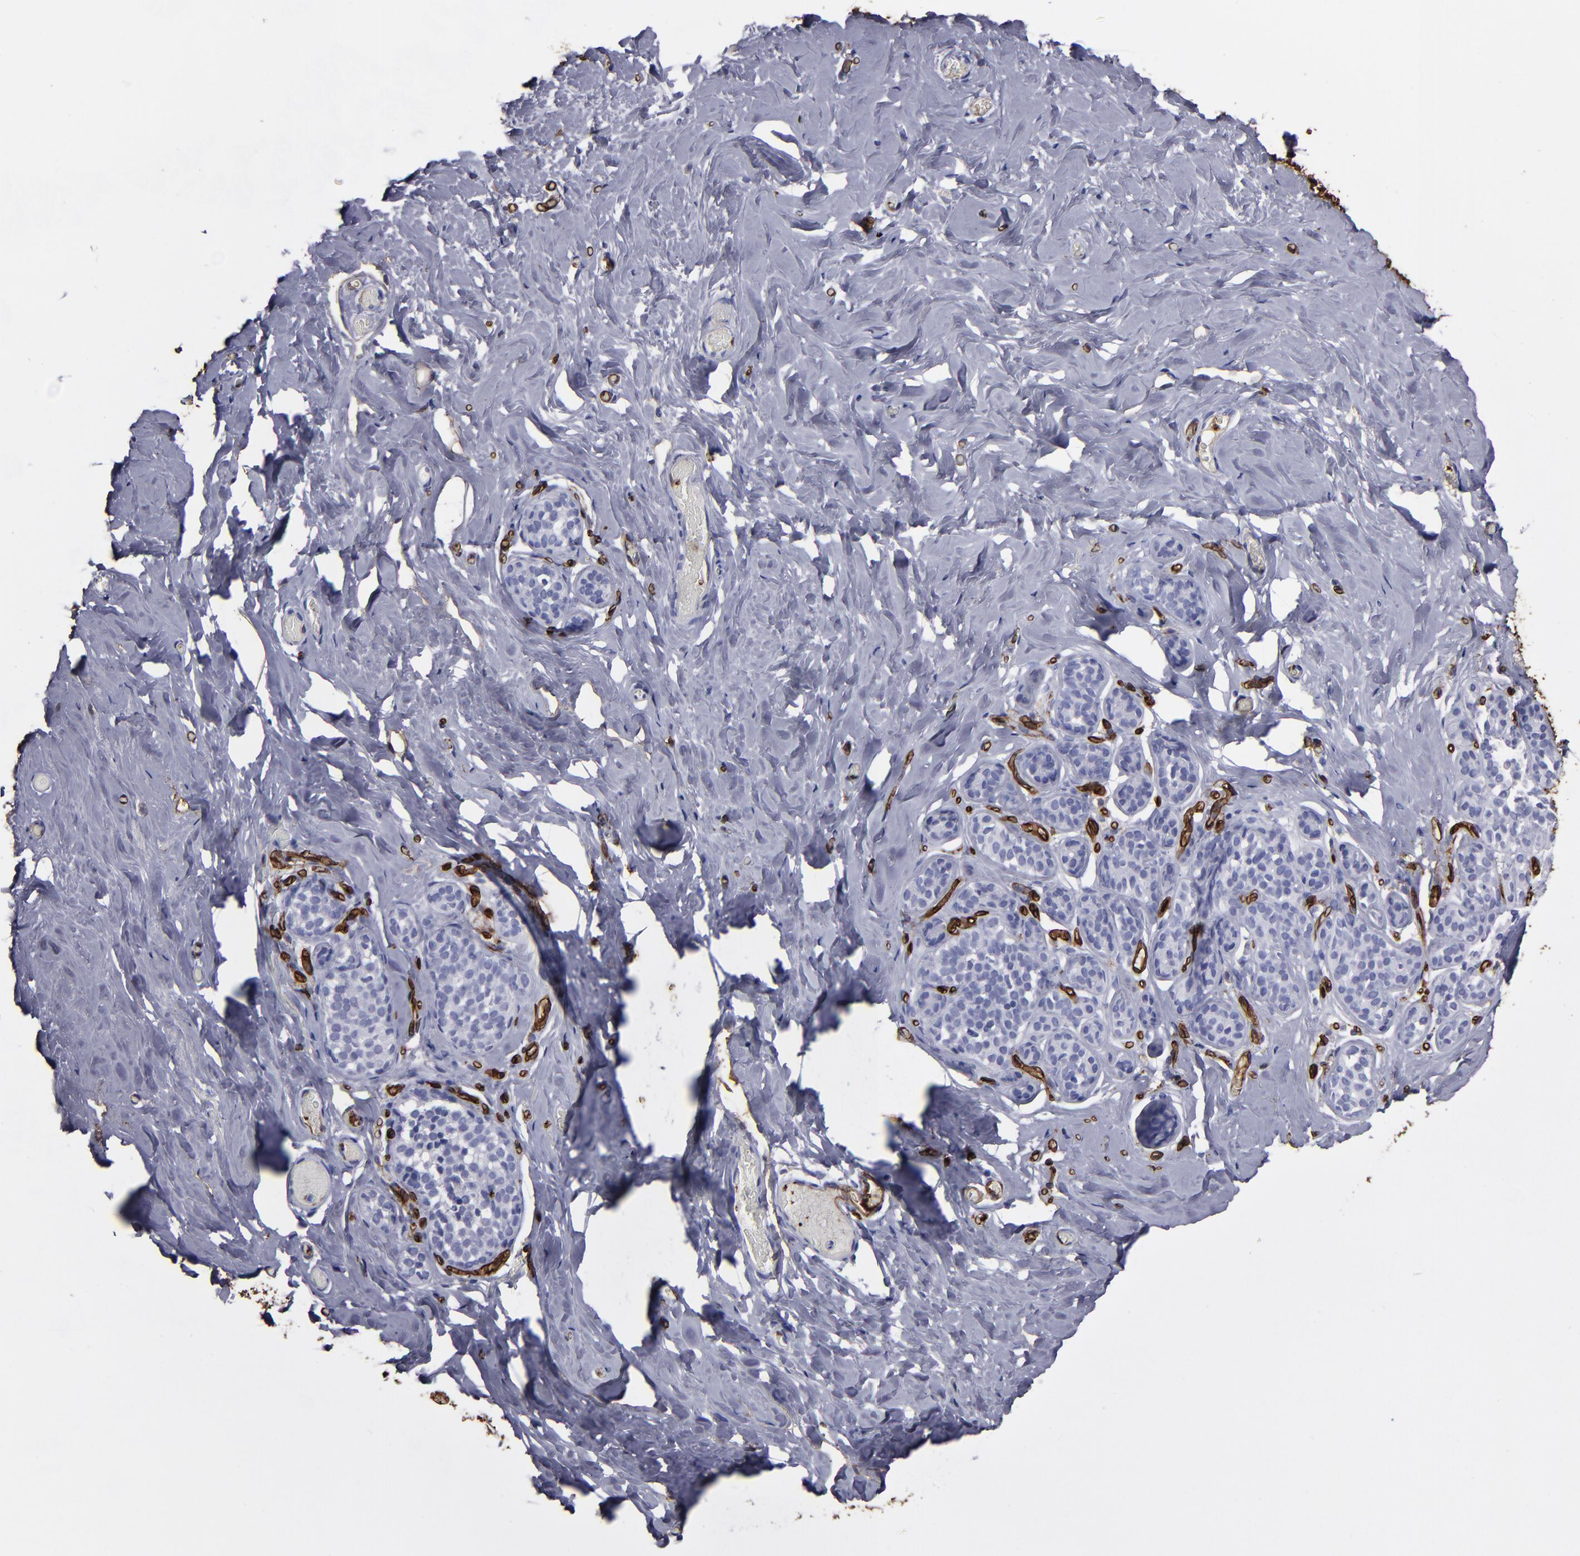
{"staining": {"intensity": "moderate", "quantity": "25%-75%", "location": "cytoplasmic/membranous"}, "tissue": "breast", "cell_type": "Adipocytes", "image_type": "normal", "snomed": [{"axis": "morphology", "description": "Normal tissue, NOS"}, {"axis": "topography", "description": "Breast"}], "caption": "Breast stained with DAB (3,3'-diaminobenzidine) immunohistochemistry exhibits medium levels of moderate cytoplasmic/membranous staining in approximately 25%-75% of adipocytes.", "gene": "CD36", "patient": {"sex": "female", "age": 75}}